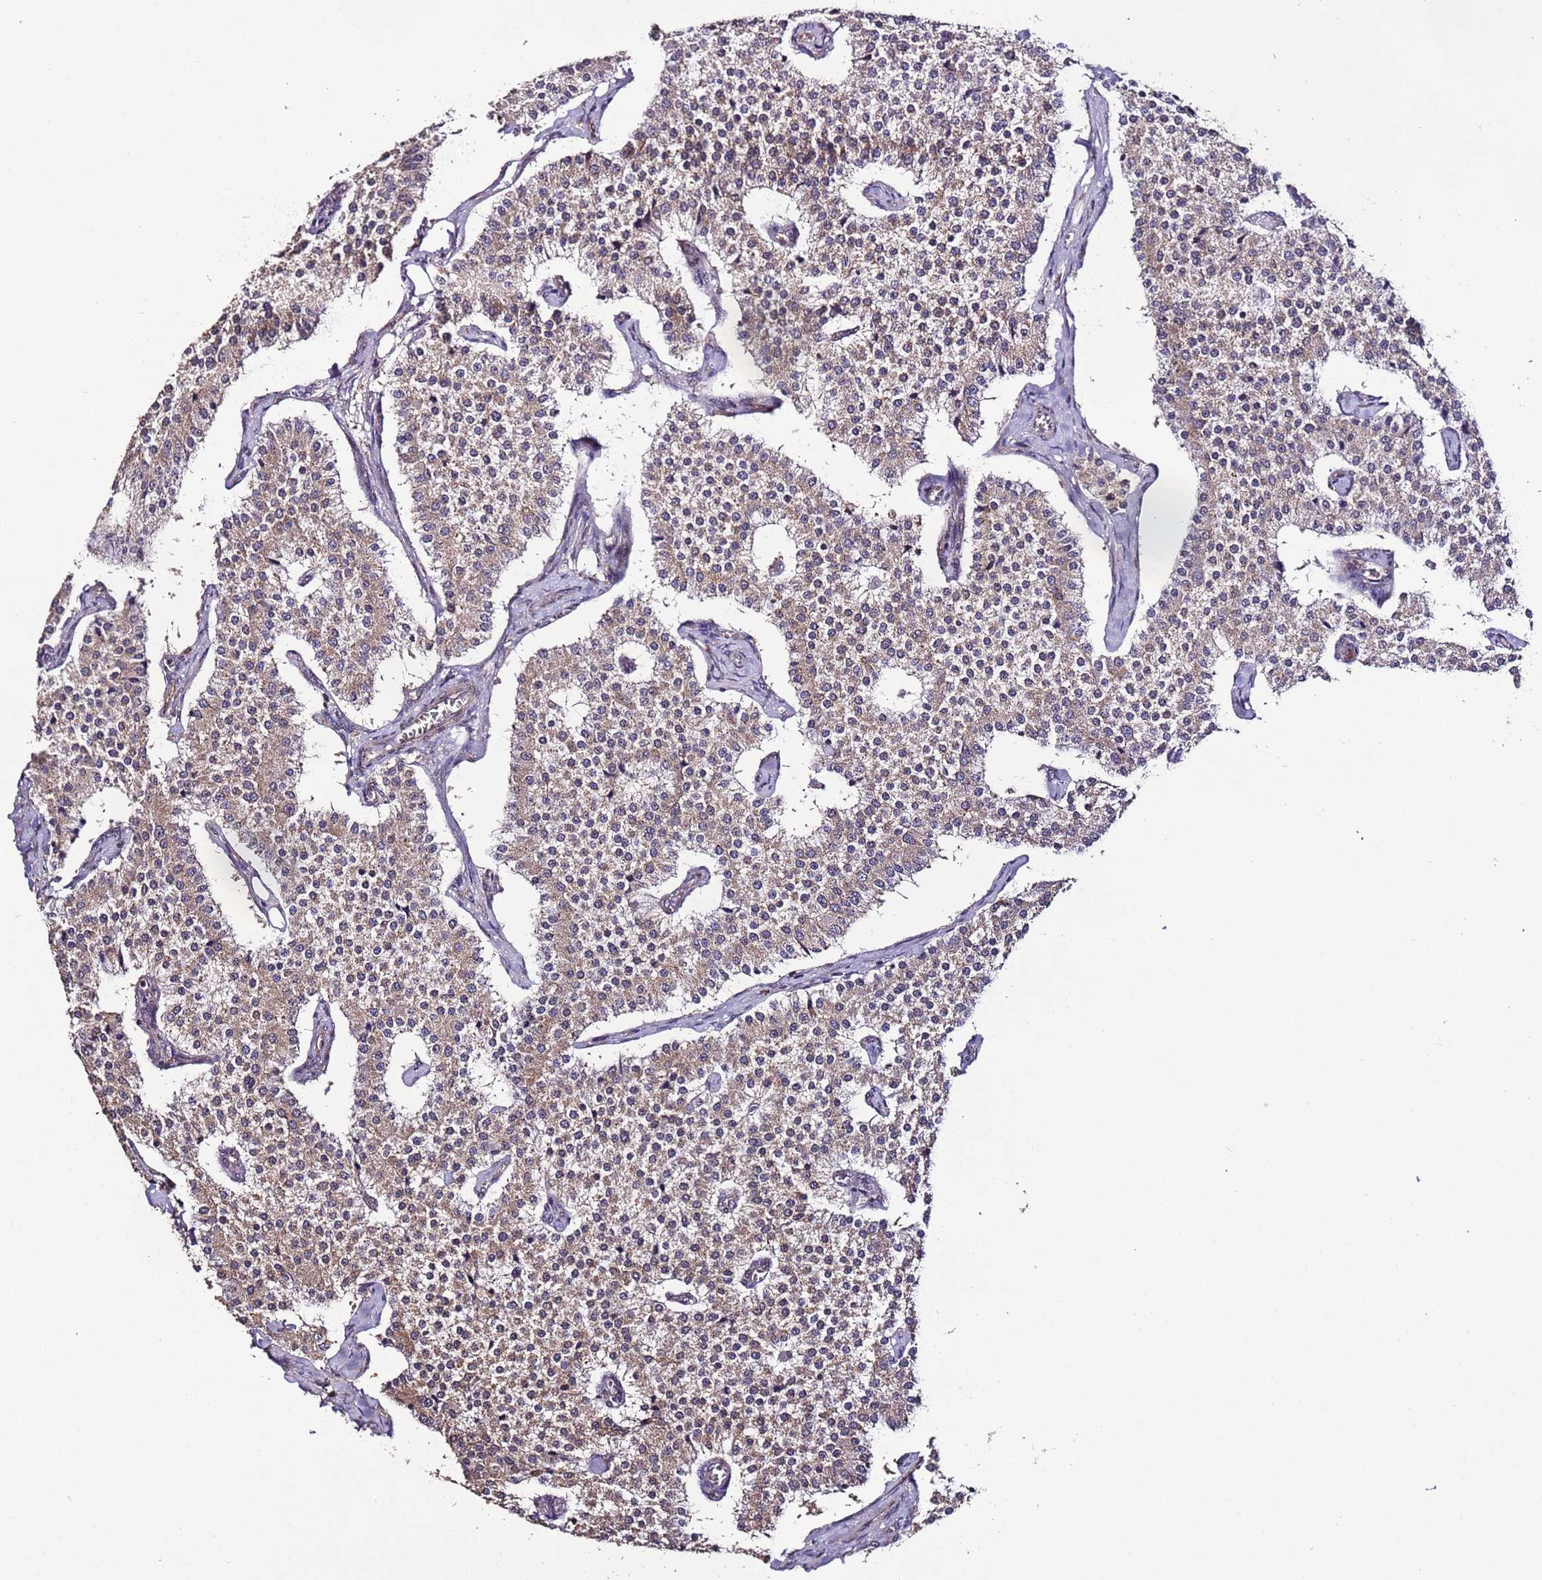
{"staining": {"intensity": "moderate", "quantity": "25%-75%", "location": "cytoplasmic/membranous"}, "tissue": "carcinoid", "cell_type": "Tumor cells", "image_type": "cancer", "snomed": [{"axis": "morphology", "description": "Carcinoid, malignant, NOS"}, {"axis": "topography", "description": "Colon"}], "caption": "Protein expression analysis of human carcinoid reveals moderate cytoplasmic/membranous positivity in about 25%-75% of tumor cells.", "gene": "SLC41A3", "patient": {"sex": "female", "age": 52}}